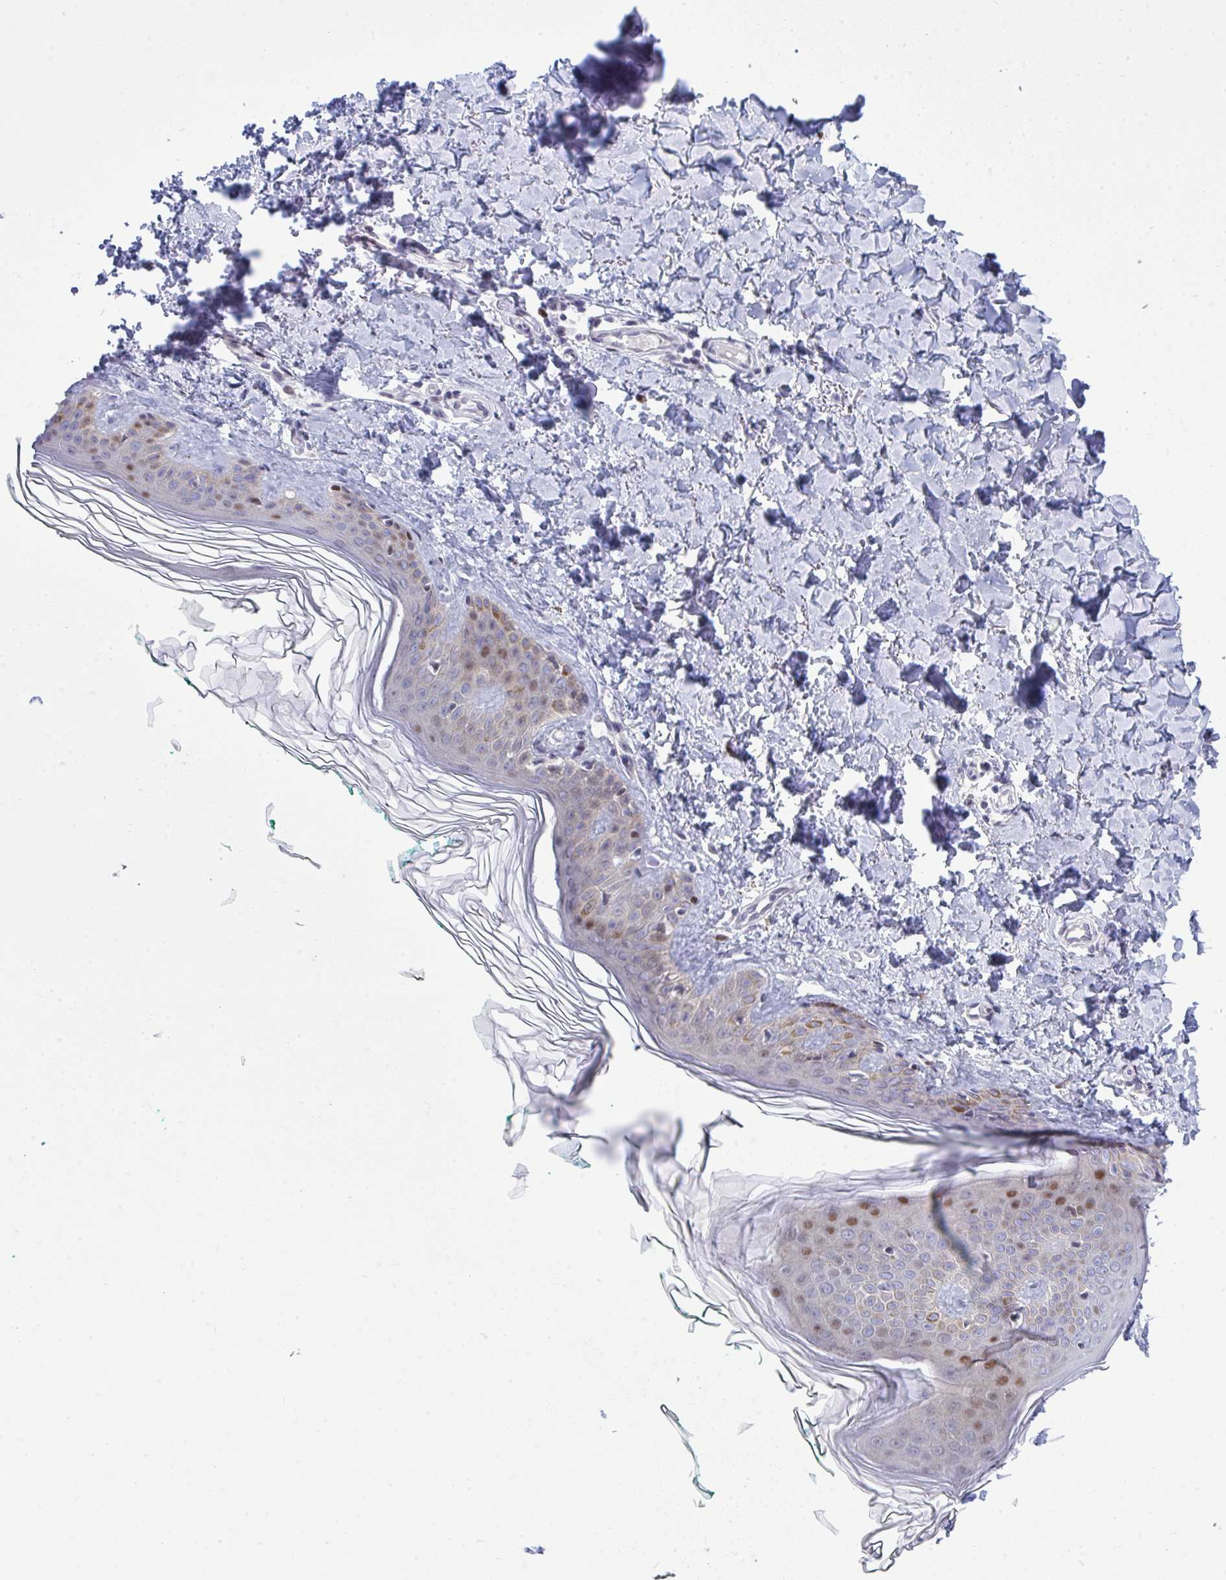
{"staining": {"intensity": "negative", "quantity": "none", "location": "none"}, "tissue": "skin", "cell_type": "Fibroblasts", "image_type": "normal", "snomed": [{"axis": "morphology", "description": "Normal tissue, NOS"}, {"axis": "topography", "description": "Skin"}, {"axis": "topography", "description": "Peripheral nerve tissue"}], "caption": "IHC of normal skin exhibits no positivity in fibroblasts. (DAB IHC, high magnification).", "gene": "TAB1", "patient": {"sex": "female", "age": 45}}